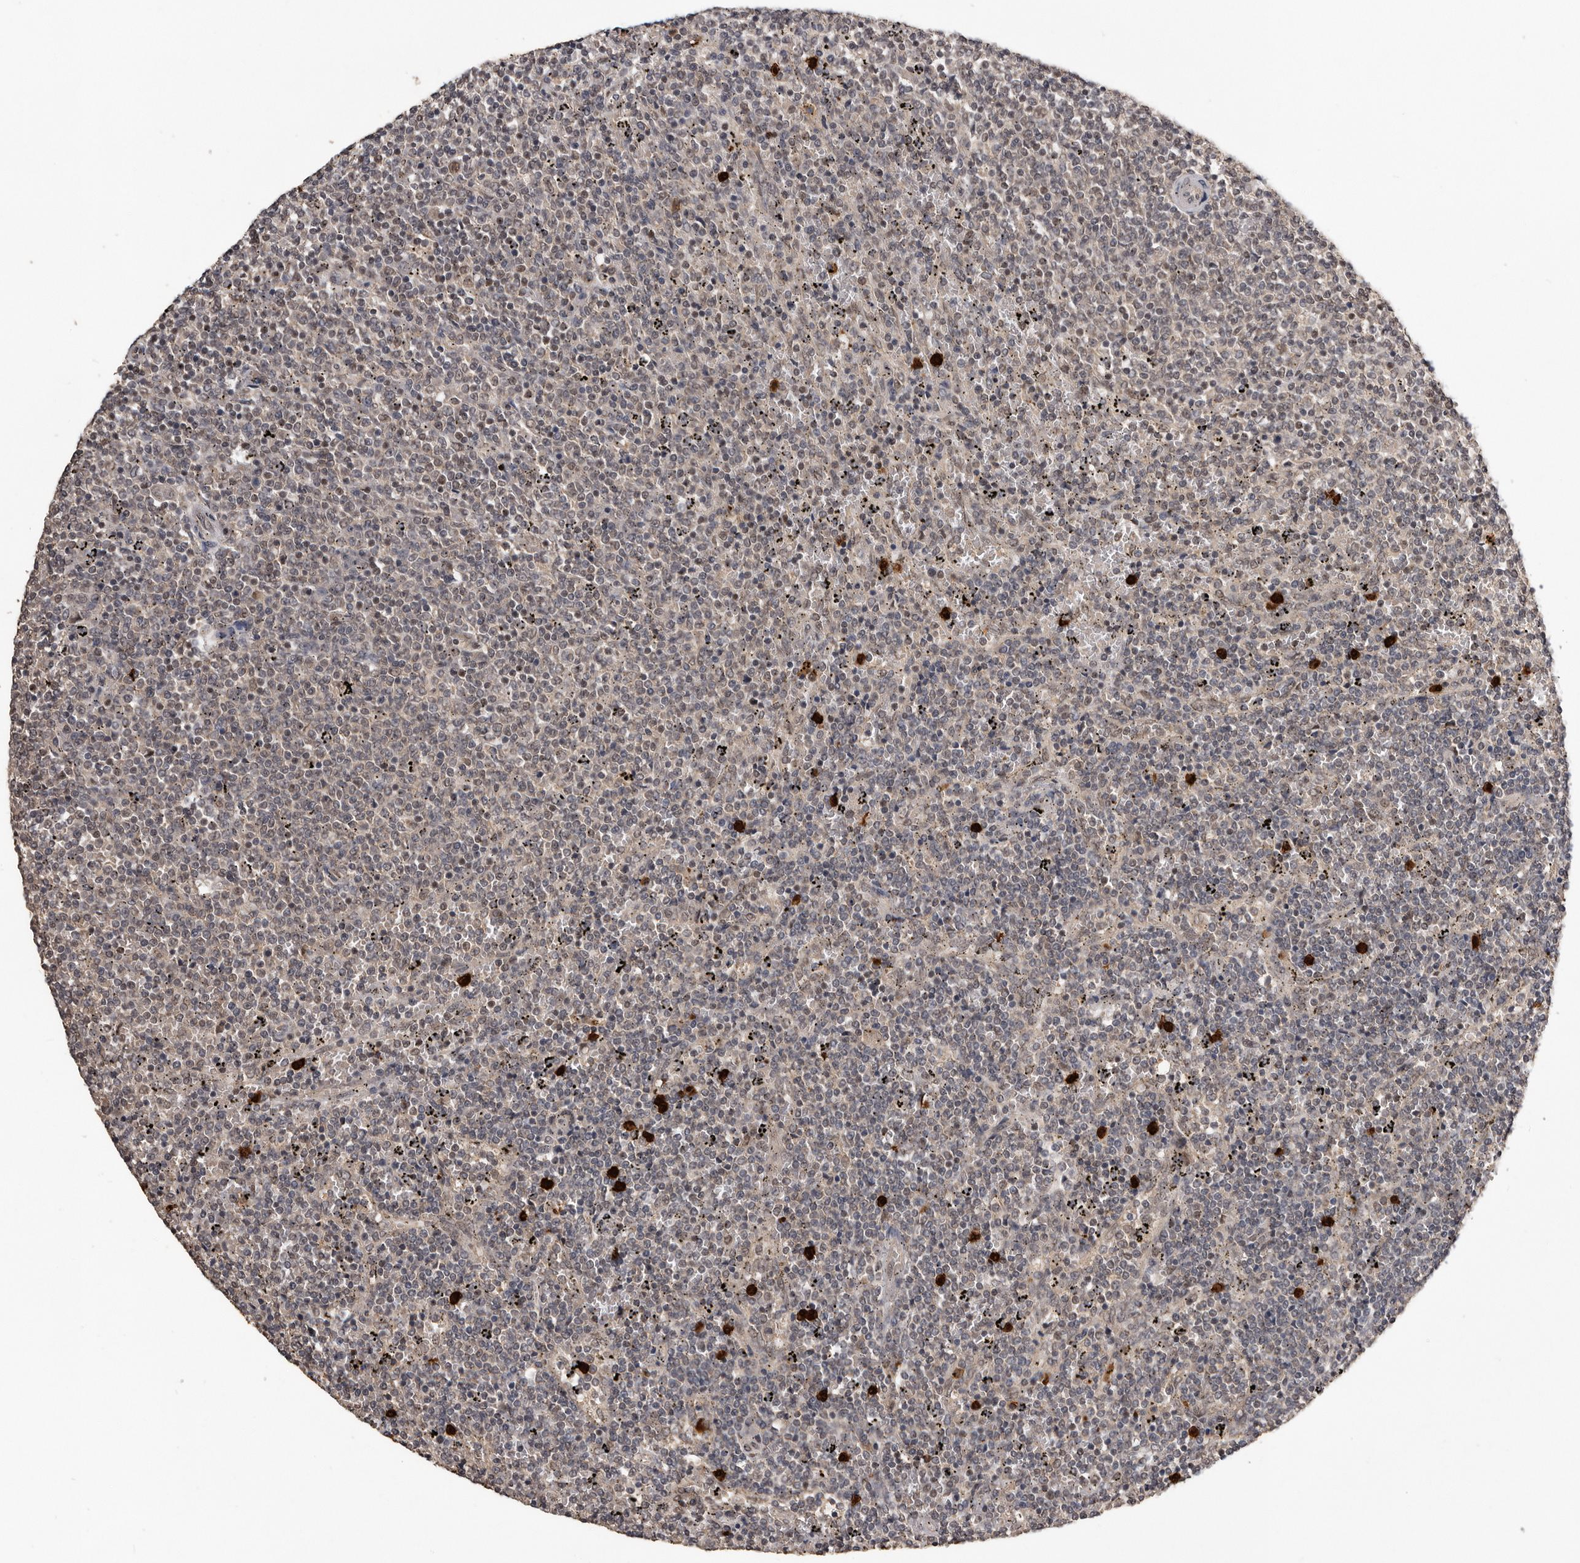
{"staining": {"intensity": "negative", "quantity": "none", "location": "none"}, "tissue": "lymphoma", "cell_type": "Tumor cells", "image_type": "cancer", "snomed": [{"axis": "morphology", "description": "Malignant lymphoma, non-Hodgkin's type, Low grade"}, {"axis": "topography", "description": "Spleen"}], "caption": "IHC histopathology image of neoplastic tissue: human malignant lymphoma, non-Hodgkin's type (low-grade) stained with DAB reveals no significant protein staining in tumor cells. The staining is performed using DAB brown chromogen with nuclei counter-stained in using hematoxylin.", "gene": "VPS37A", "patient": {"sex": "female", "age": 50}}